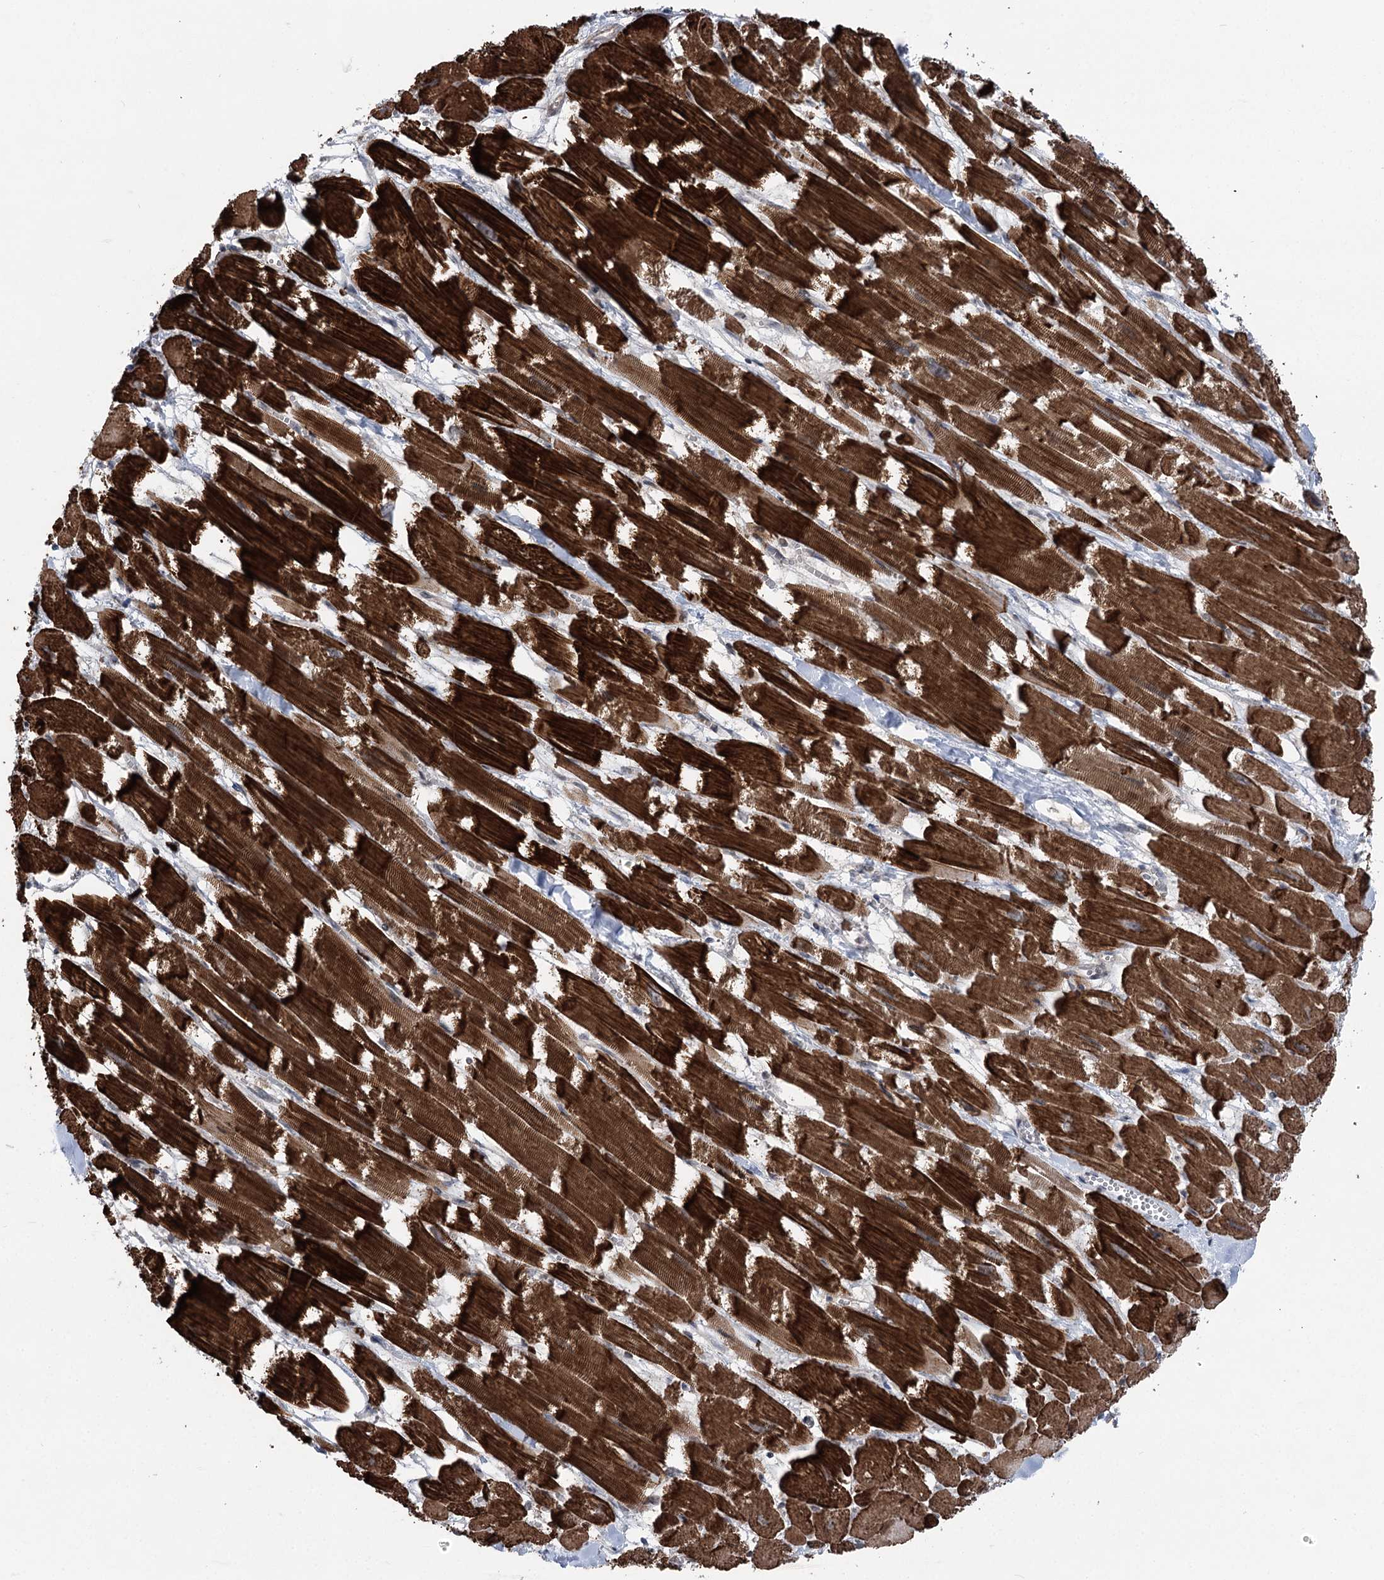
{"staining": {"intensity": "strong", "quantity": ">75%", "location": "cytoplasmic/membranous"}, "tissue": "heart muscle", "cell_type": "Cardiomyocytes", "image_type": "normal", "snomed": [{"axis": "morphology", "description": "Normal tissue, NOS"}, {"axis": "topography", "description": "Heart"}], "caption": "Heart muscle stained with DAB immunohistochemistry shows high levels of strong cytoplasmic/membranous expression in about >75% of cardiomyocytes.", "gene": "CCSER2", "patient": {"sex": "male", "age": 54}}